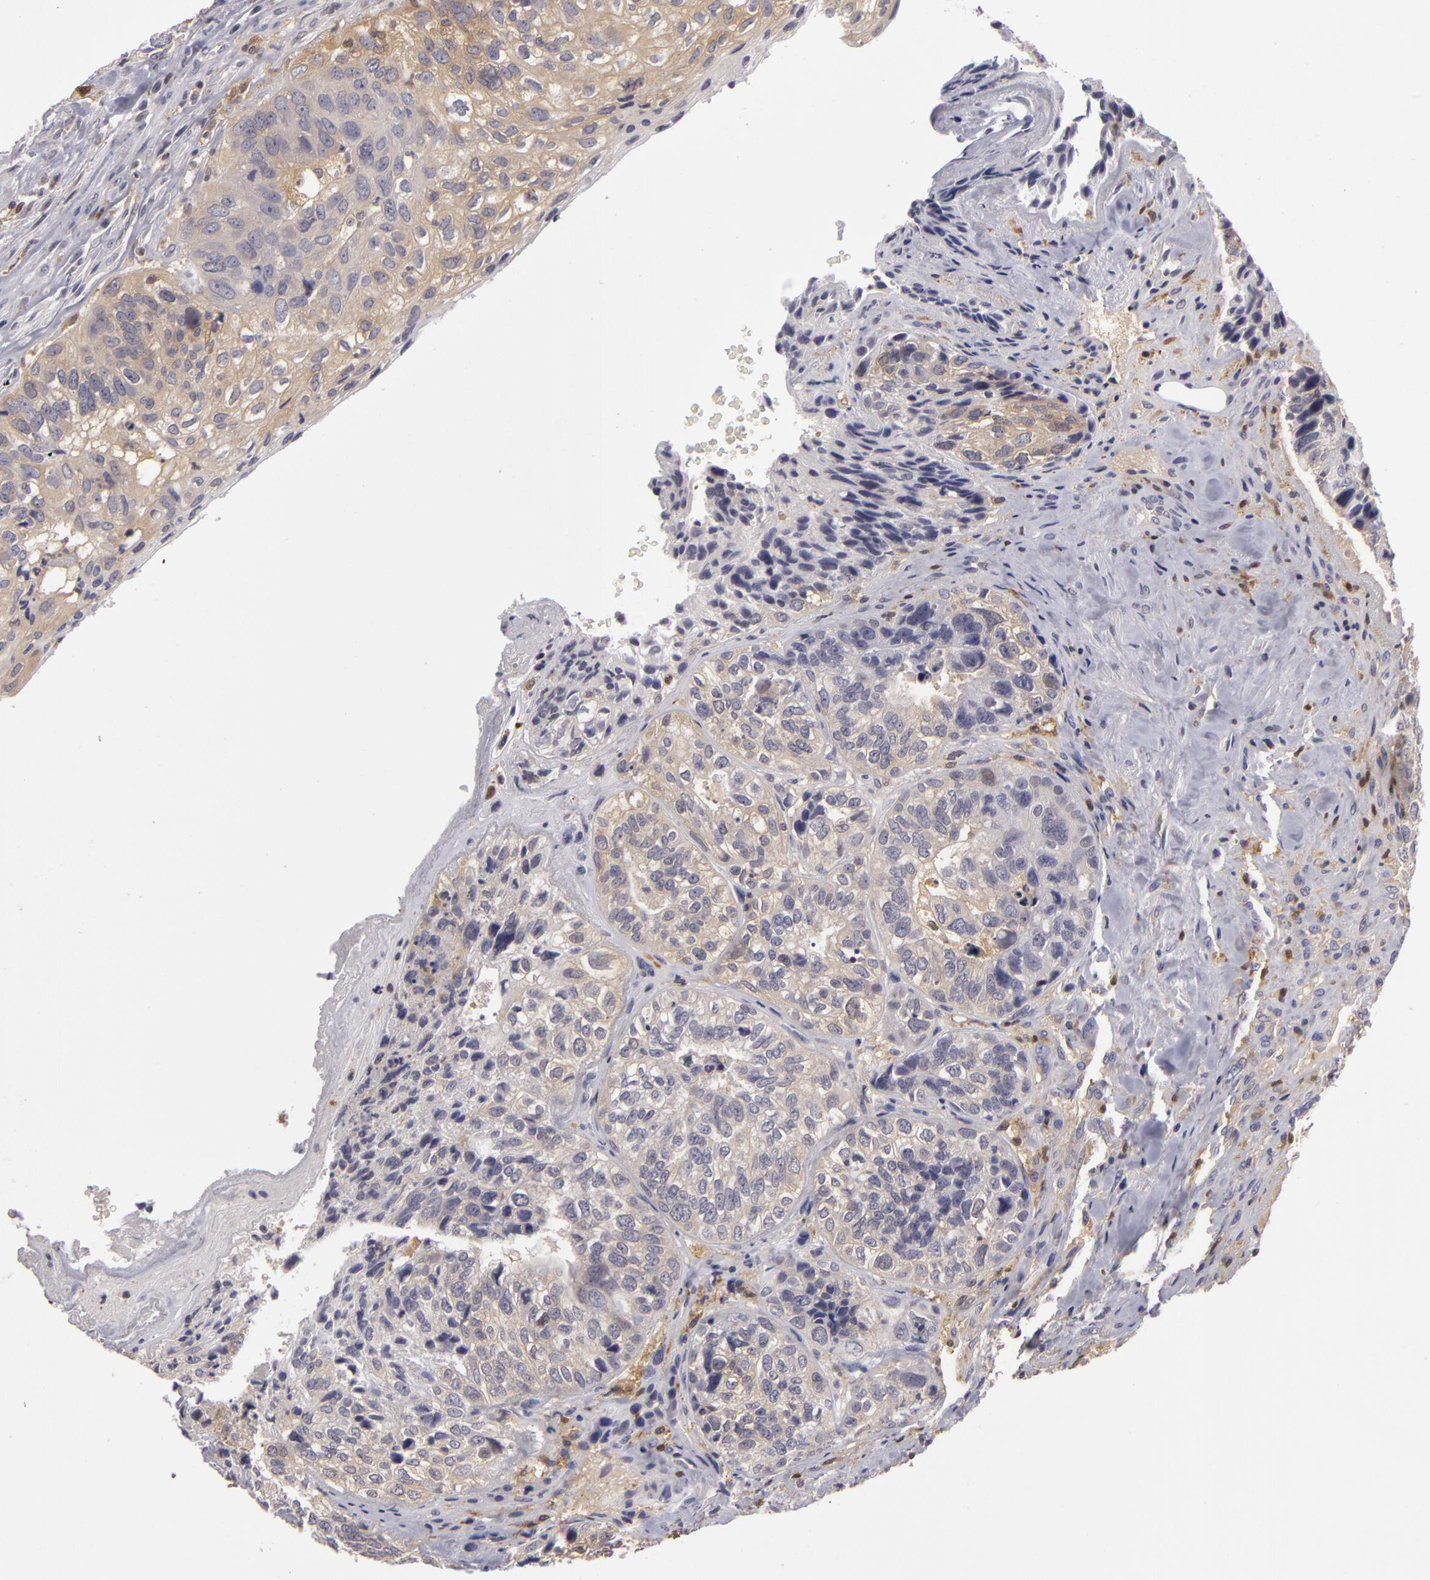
{"staining": {"intensity": "weak", "quantity": "25%-75%", "location": "cytoplasmic/membranous"}, "tissue": "breast cancer", "cell_type": "Tumor cells", "image_type": "cancer", "snomed": [{"axis": "morphology", "description": "Neoplasm, malignant, NOS"}, {"axis": "topography", "description": "Breast"}], "caption": "Breast malignant neoplasm stained with a protein marker demonstrates weak staining in tumor cells.", "gene": "GNPDA1", "patient": {"sex": "female", "age": 50}}